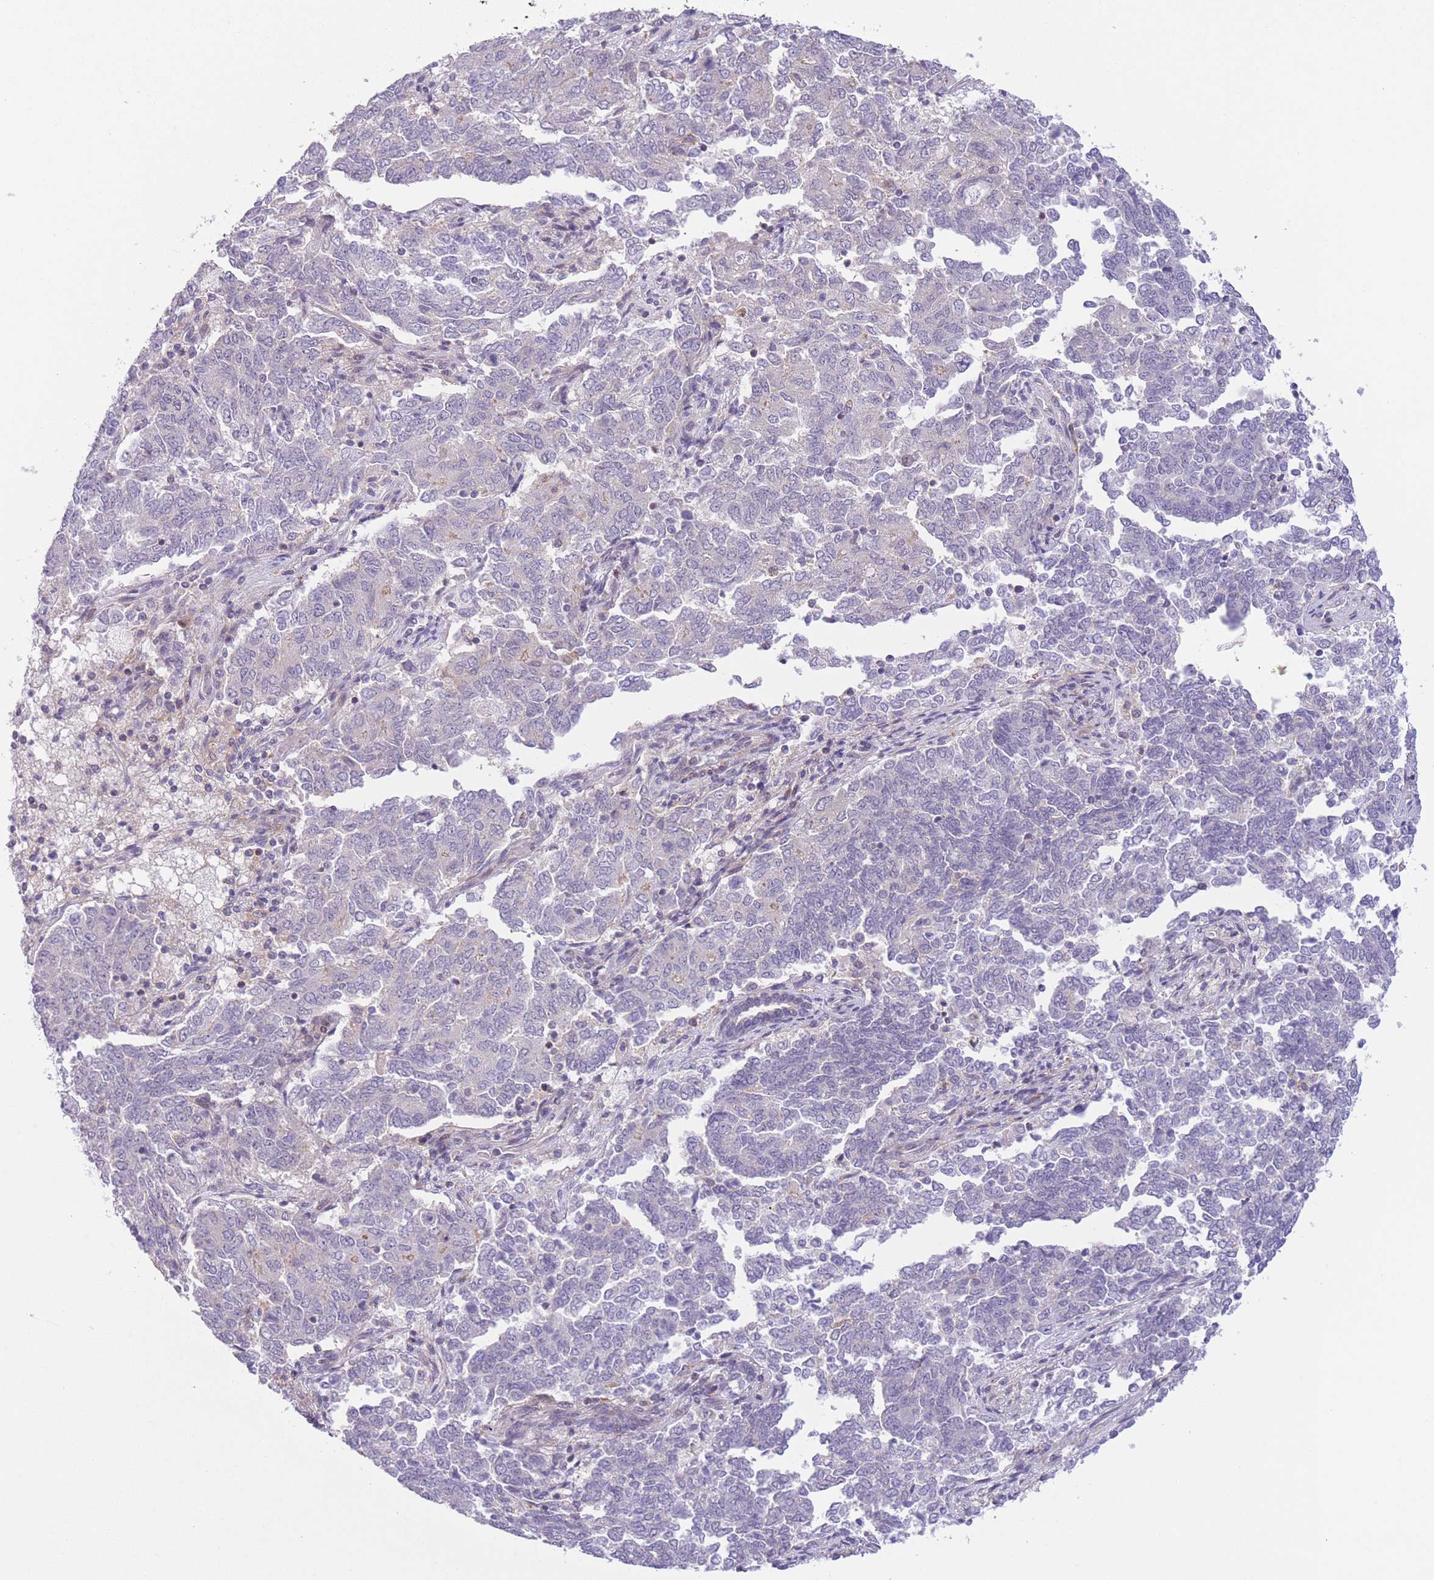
{"staining": {"intensity": "negative", "quantity": "none", "location": "none"}, "tissue": "endometrial cancer", "cell_type": "Tumor cells", "image_type": "cancer", "snomed": [{"axis": "morphology", "description": "Adenocarcinoma, NOS"}, {"axis": "topography", "description": "Endometrium"}], "caption": "Immunohistochemistry of human endometrial cancer (adenocarcinoma) shows no staining in tumor cells.", "gene": "C9orf152", "patient": {"sex": "female", "age": 80}}